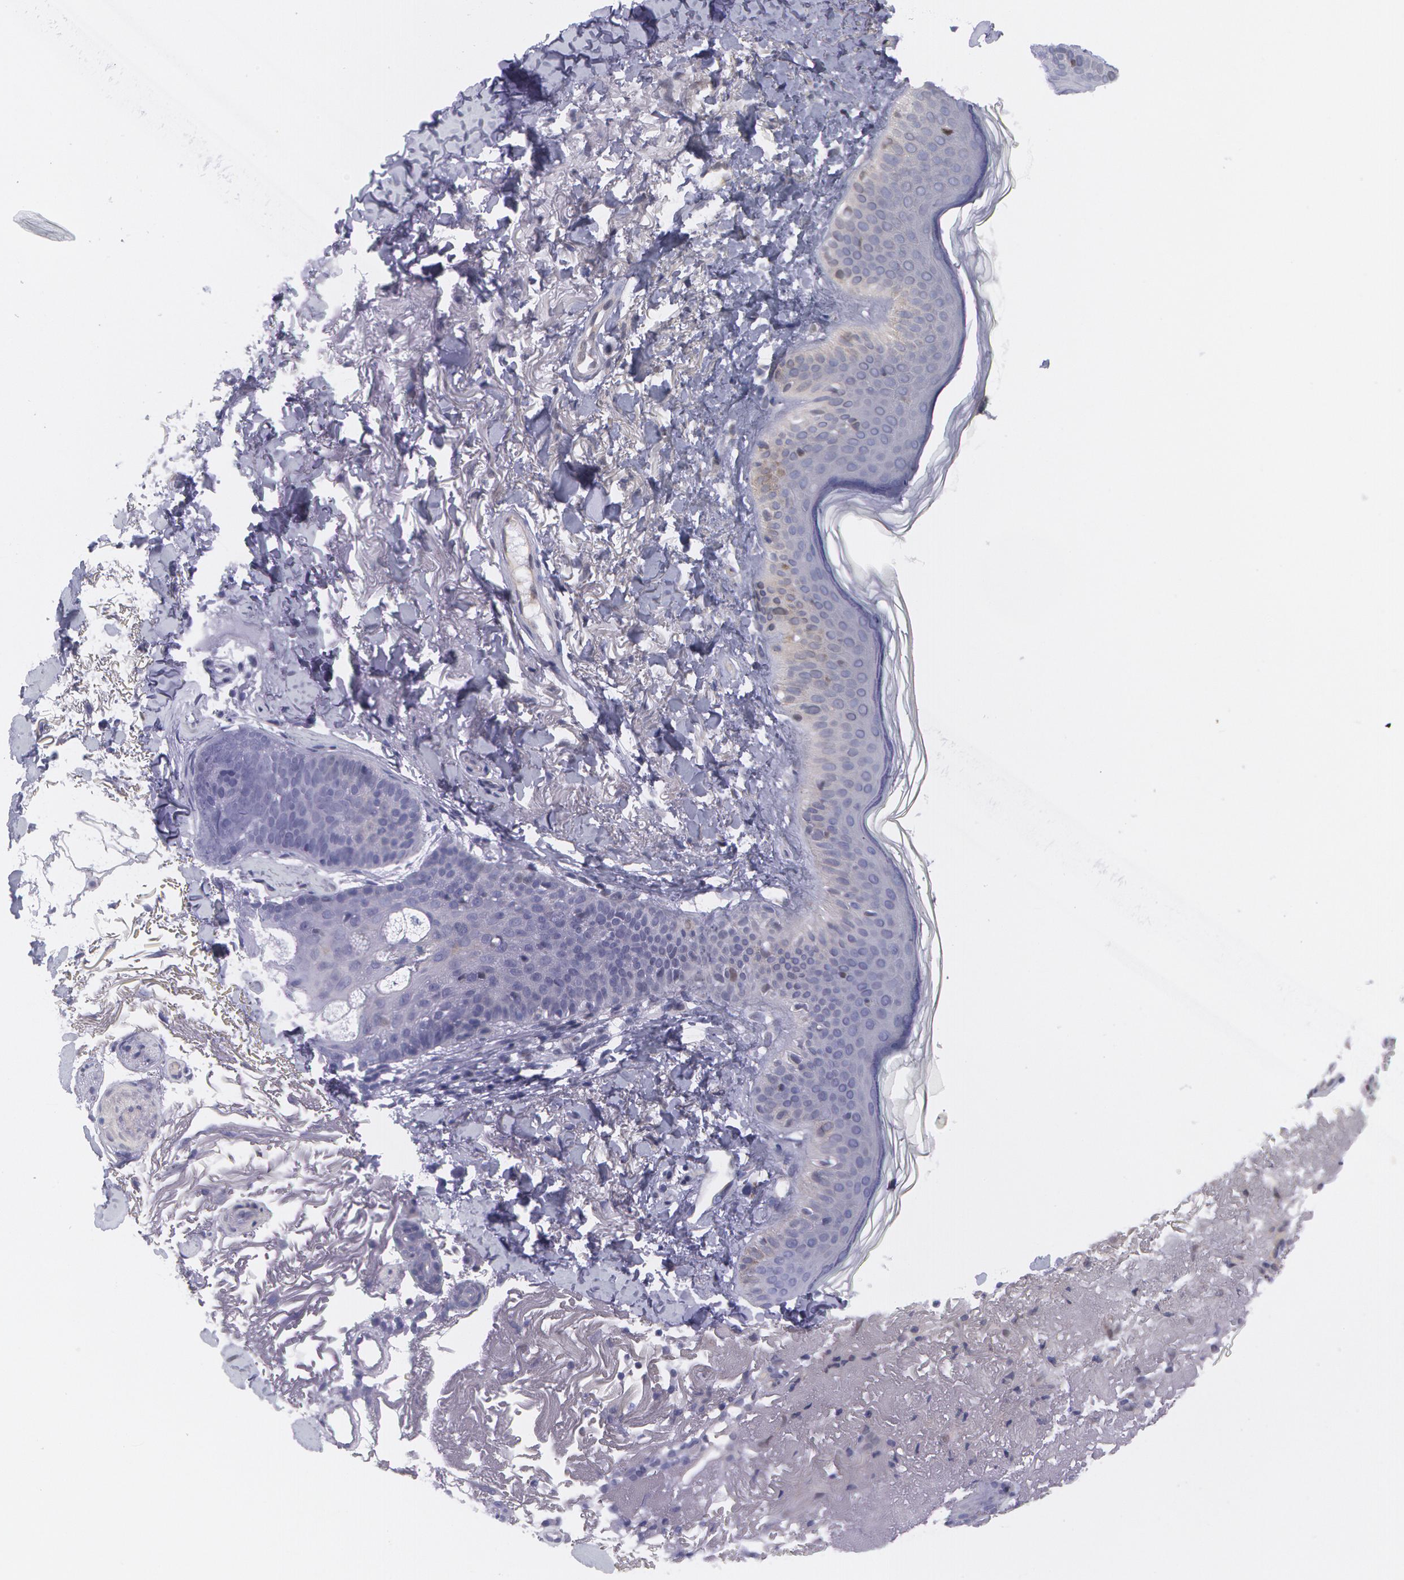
{"staining": {"intensity": "negative", "quantity": "none", "location": "none"}, "tissue": "skin", "cell_type": "Fibroblasts", "image_type": "normal", "snomed": [{"axis": "morphology", "description": "Normal tissue, NOS"}, {"axis": "morphology", "description": "Neoplasm, benign, NOS"}, {"axis": "topography", "description": "Skin"}], "caption": "Immunohistochemistry of normal human skin reveals no expression in fibroblasts. The staining was performed using DAB (3,3'-diaminobenzidine) to visualize the protein expression in brown, while the nuclei were stained in blue with hematoxylin (Magnification: 20x).", "gene": "TXNRD1", "patient": {"sex": "female", "age": 53}}